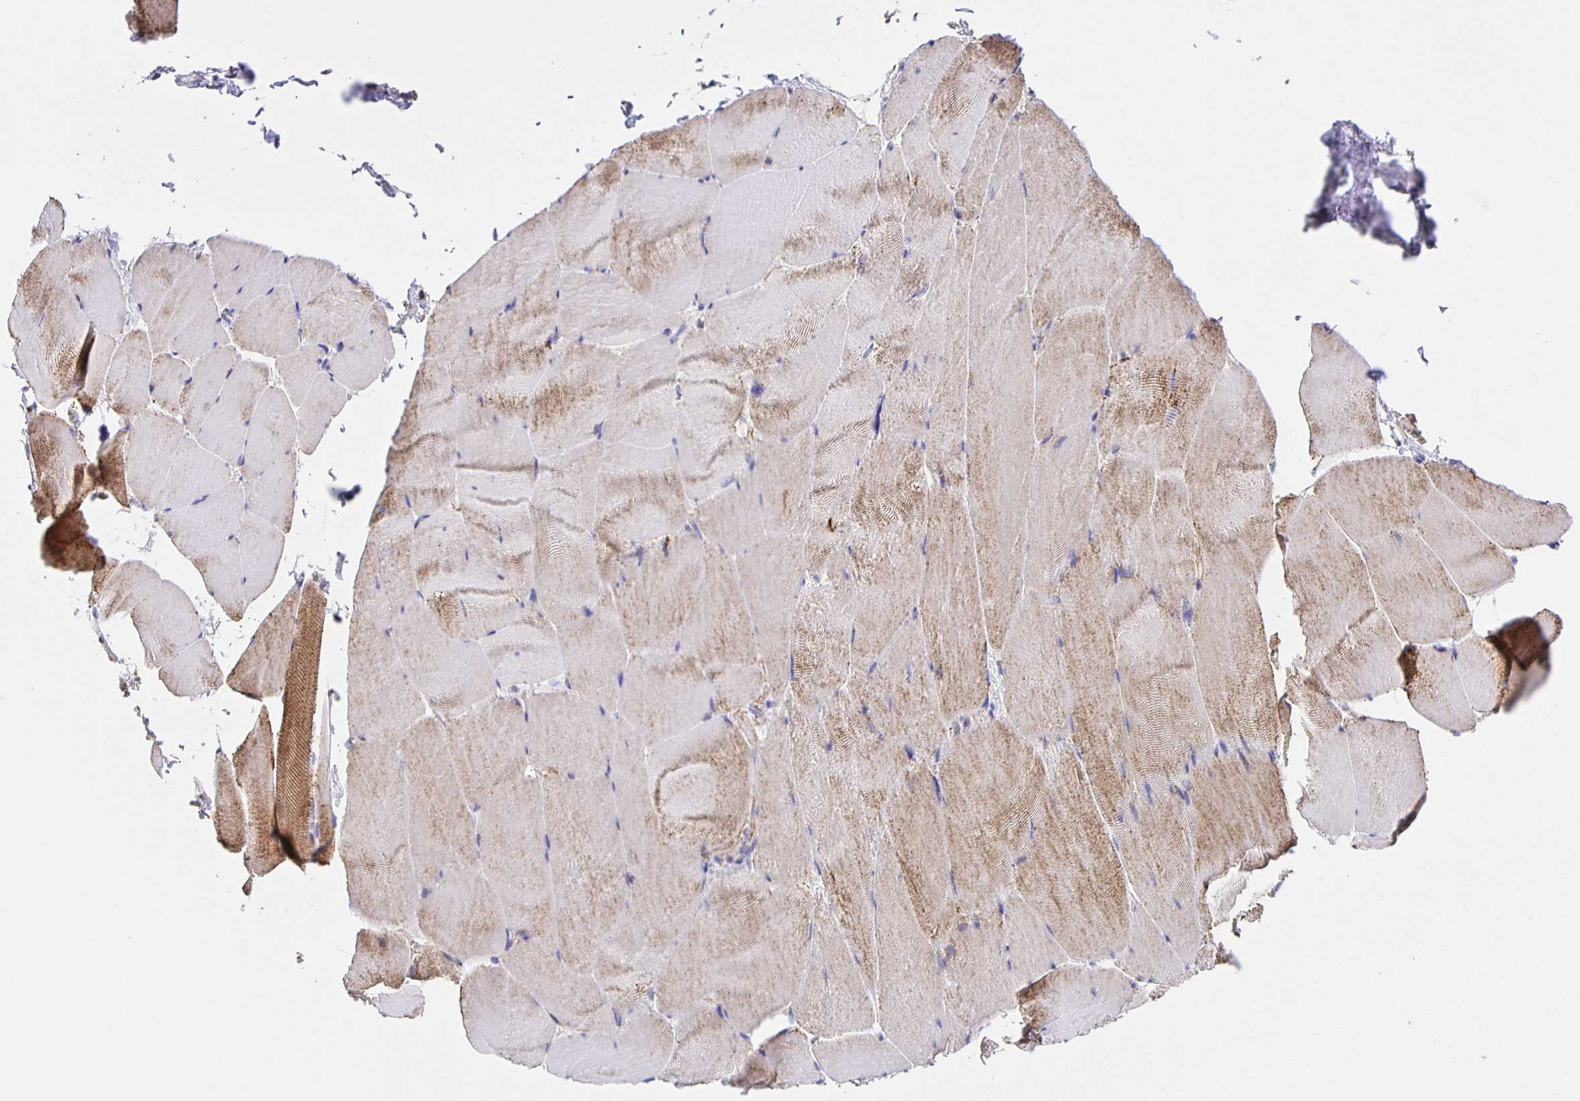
{"staining": {"intensity": "weak", "quantity": "<25%", "location": "cytoplasmic/membranous"}, "tissue": "skeletal muscle", "cell_type": "Myocytes", "image_type": "normal", "snomed": [{"axis": "morphology", "description": "Normal tissue, NOS"}, {"axis": "topography", "description": "Skeletal muscle"}], "caption": "The image exhibits no significant staining in myocytes of skeletal muscle. (DAB immunohistochemistry visualized using brightfield microscopy, high magnification).", "gene": "JMJD4", "patient": {"sex": "female", "age": 64}}